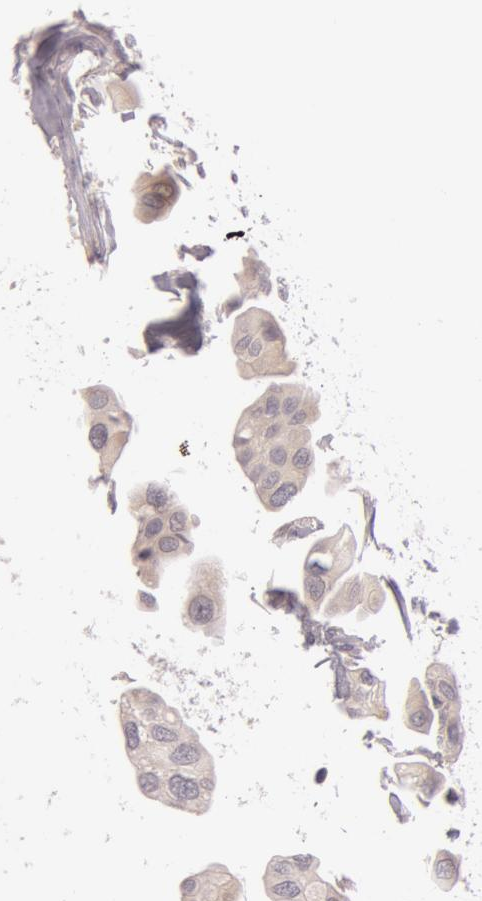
{"staining": {"intensity": "weak", "quantity": "<25%", "location": "none"}, "tissue": "urothelial cancer", "cell_type": "Tumor cells", "image_type": "cancer", "snomed": [{"axis": "morphology", "description": "Adenocarcinoma, NOS"}, {"axis": "topography", "description": "Urinary bladder"}], "caption": "There is no significant staining in tumor cells of adenocarcinoma.", "gene": "RALGAPA1", "patient": {"sex": "male", "age": 61}}